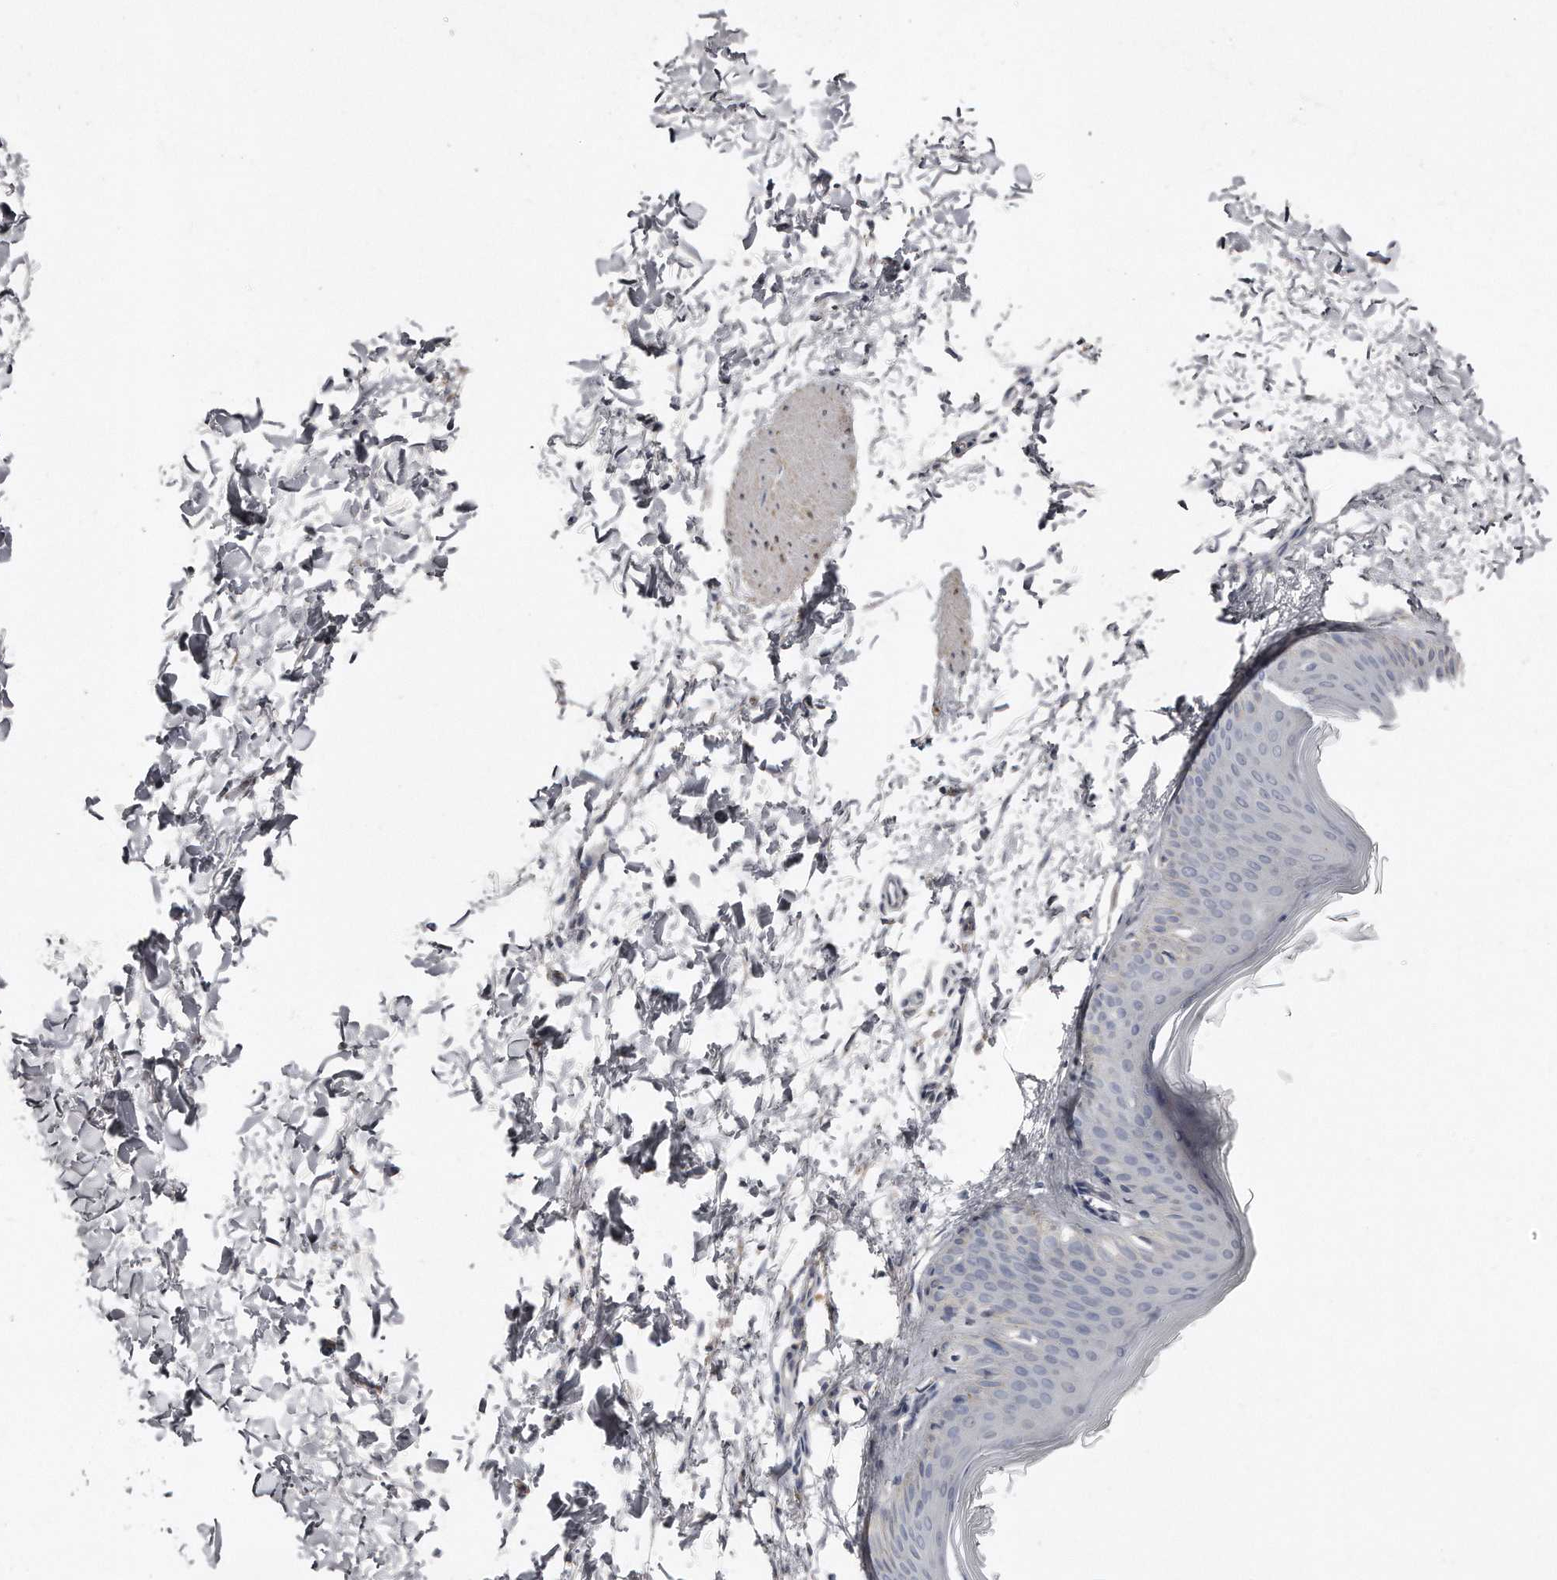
{"staining": {"intensity": "weak", "quantity": "25%-75%", "location": "cytoplasmic/membranous"}, "tissue": "skin", "cell_type": "Fibroblasts", "image_type": "normal", "snomed": [{"axis": "morphology", "description": "Normal tissue, NOS"}, {"axis": "topography", "description": "Skin"}], "caption": "Unremarkable skin was stained to show a protein in brown. There is low levels of weak cytoplasmic/membranous staining in about 25%-75% of fibroblasts. (DAB = brown stain, brightfield microscopy at high magnification).", "gene": "LMOD1", "patient": {"sex": "female", "age": 27}}